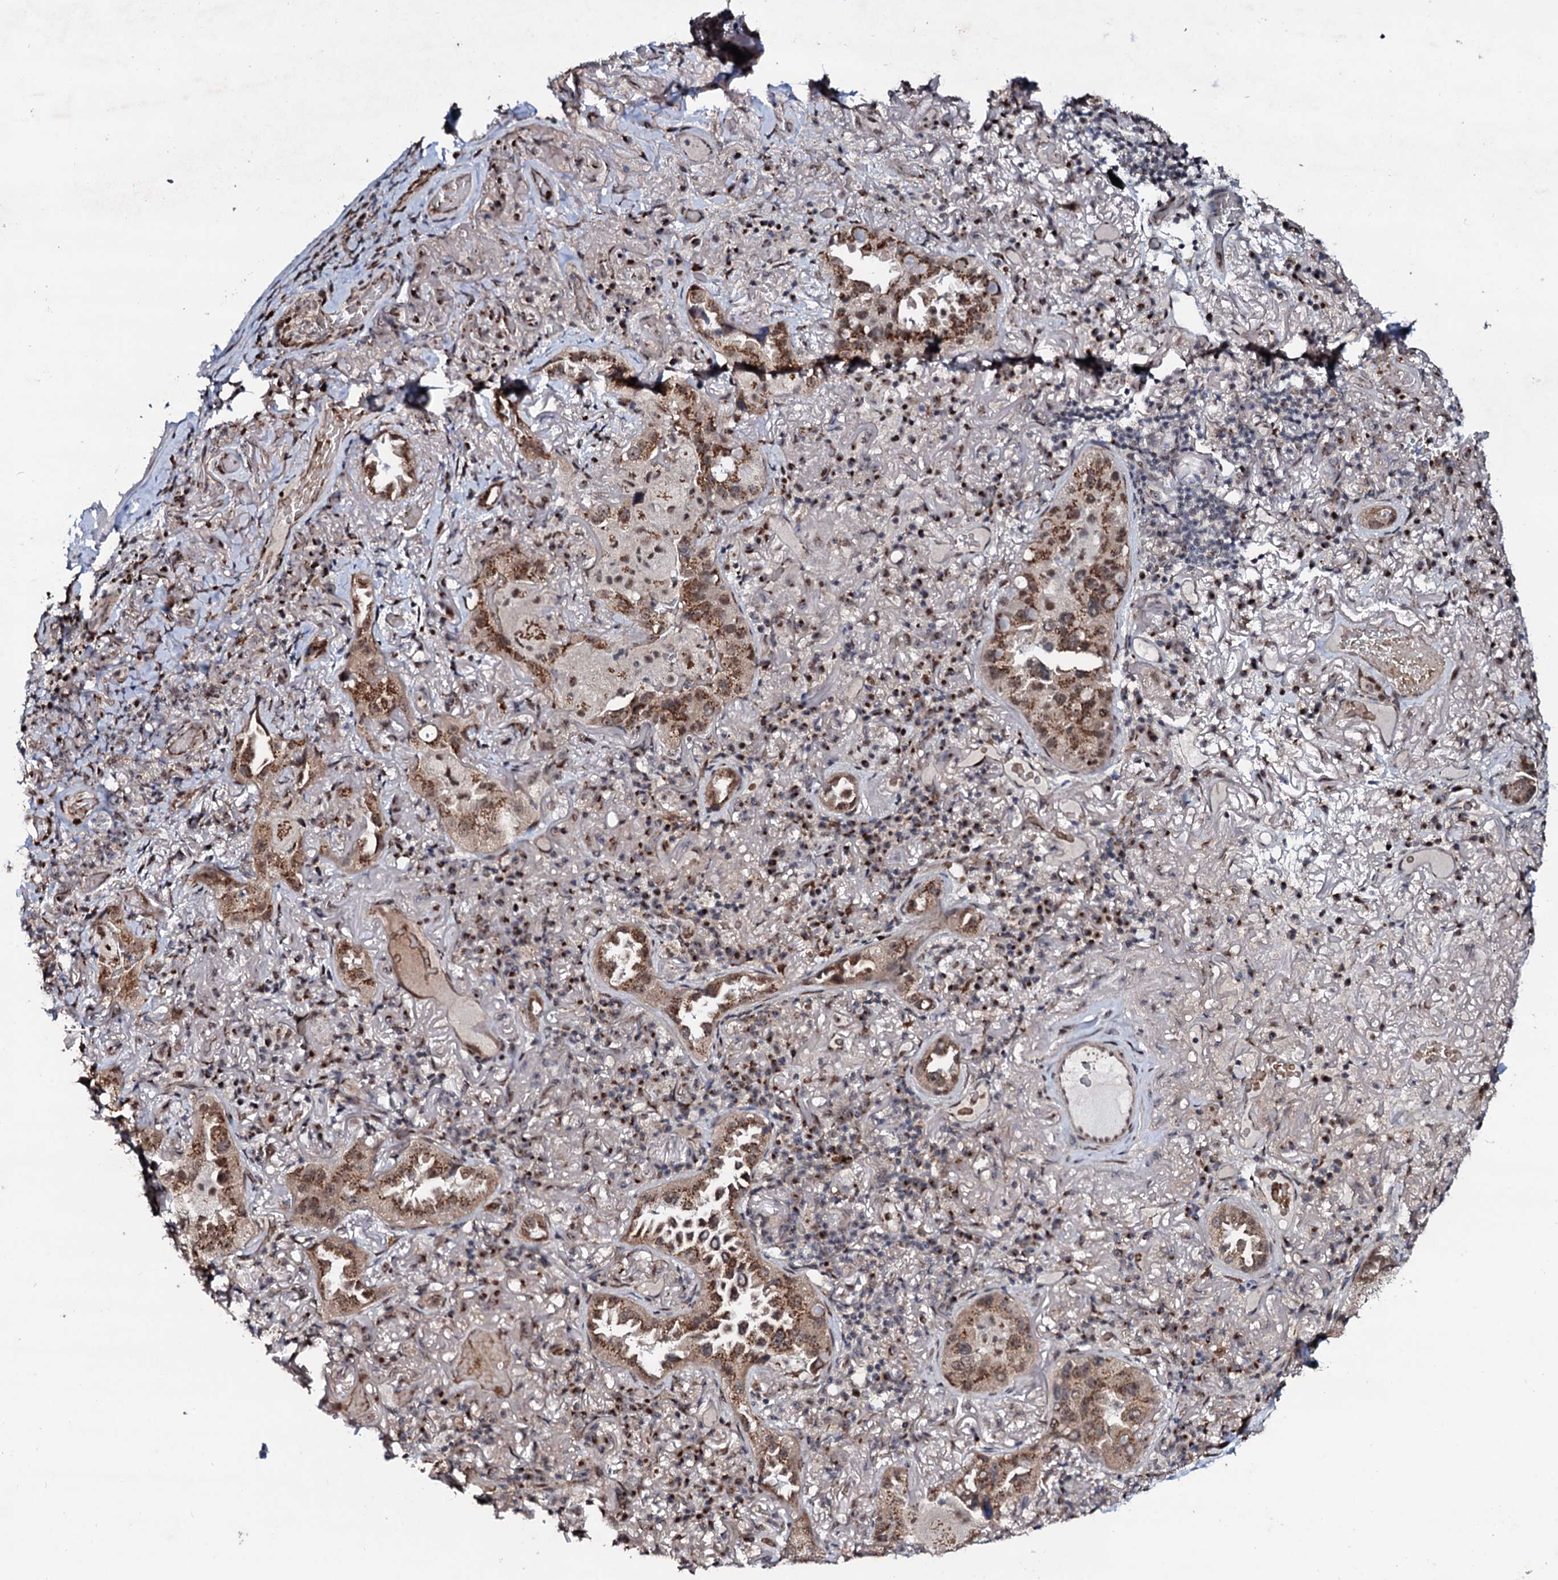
{"staining": {"intensity": "moderate", "quantity": ">75%", "location": "cytoplasmic/membranous"}, "tissue": "lung cancer", "cell_type": "Tumor cells", "image_type": "cancer", "snomed": [{"axis": "morphology", "description": "Adenocarcinoma, NOS"}, {"axis": "topography", "description": "Lung"}], "caption": "The micrograph reveals staining of adenocarcinoma (lung), revealing moderate cytoplasmic/membranous protein positivity (brown color) within tumor cells.", "gene": "COG6", "patient": {"sex": "female", "age": 69}}